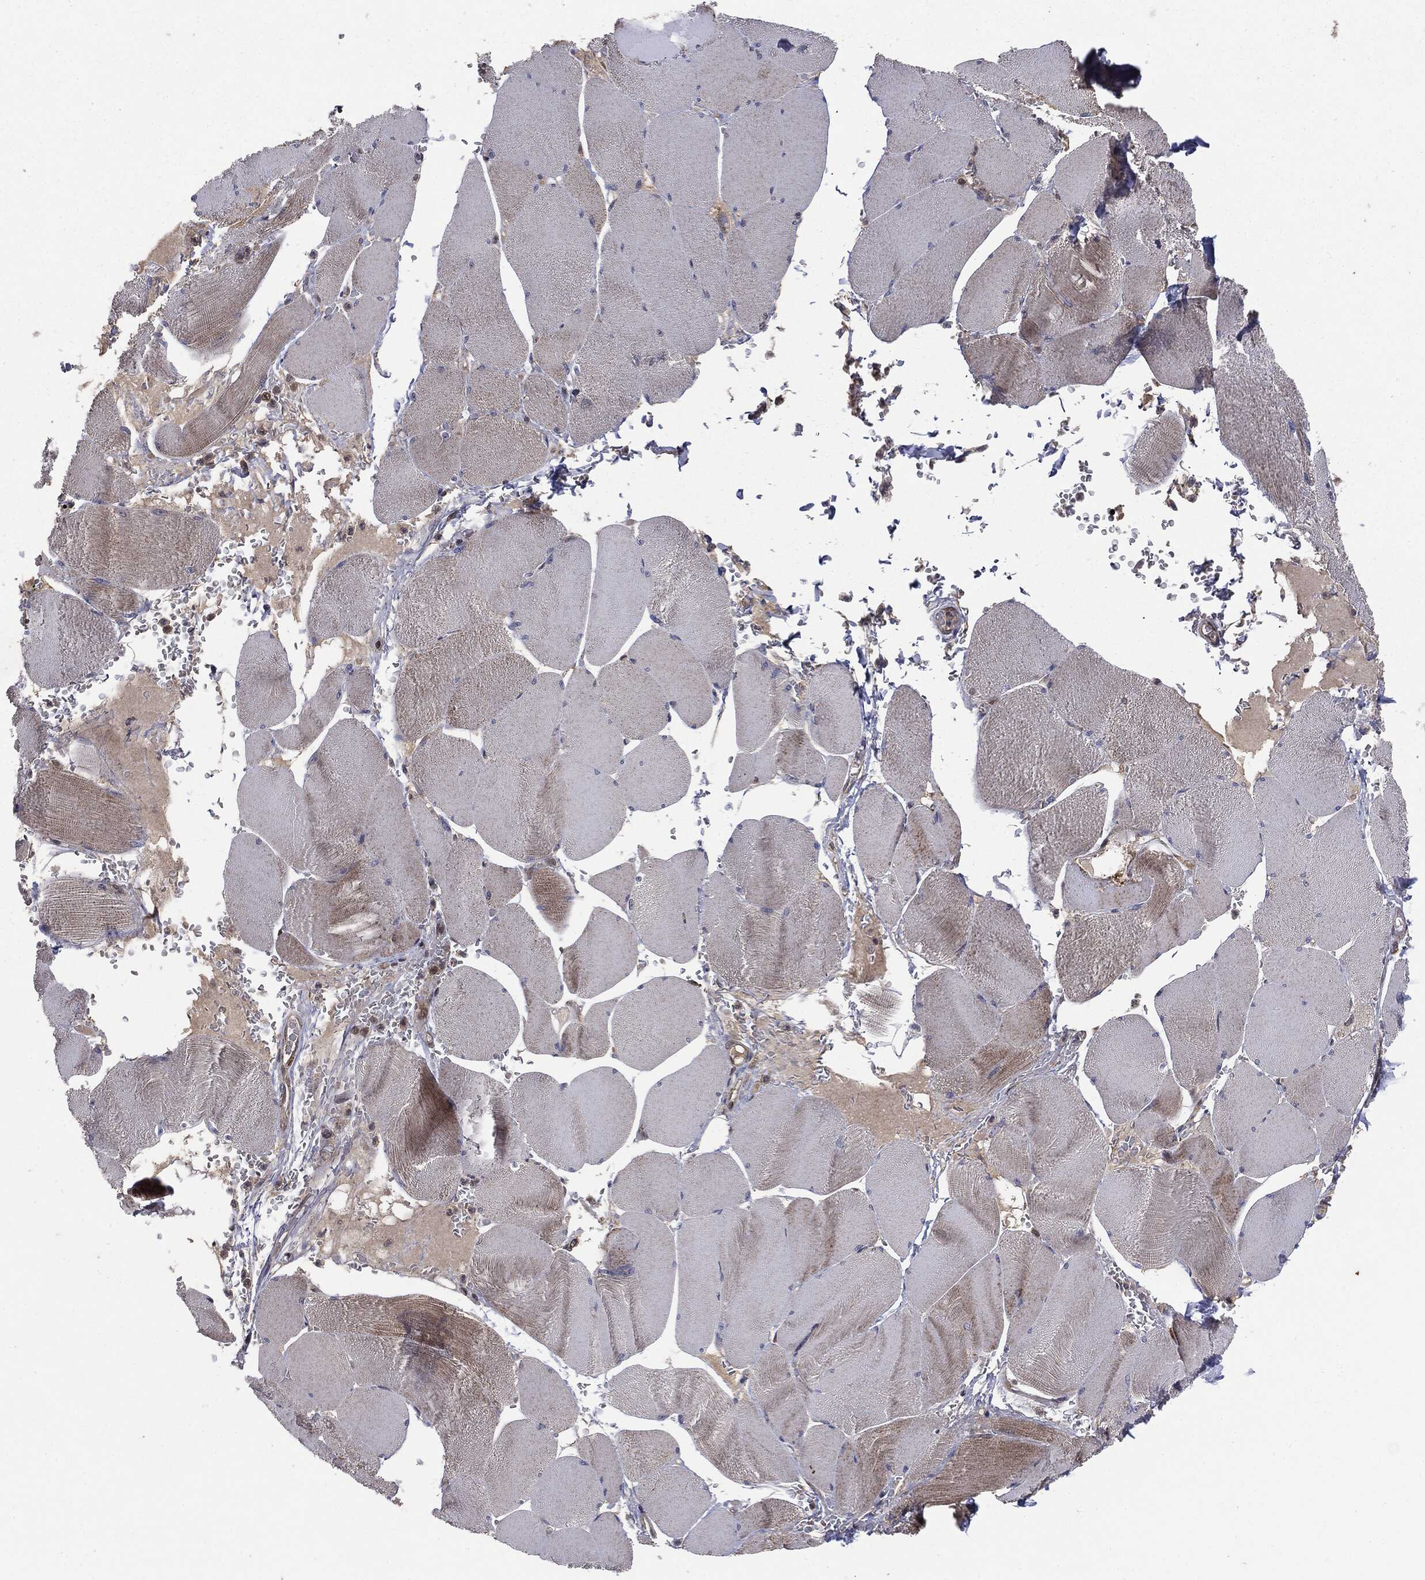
{"staining": {"intensity": "weak", "quantity": "<25%", "location": "cytoplasmic/membranous"}, "tissue": "skeletal muscle", "cell_type": "Myocytes", "image_type": "normal", "snomed": [{"axis": "morphology", "description": "Normal tissue, NOS"}, {"axis": "topography", "description": "Skeletal muscle"}], "caption": "This is a histopathology image of immunohistochemistry (IHC) staining of normal skeletal muscle, which shows no expression in myocytes. (Brightfield microscopy of DAB immunohistochemistry at high magnification).", "gene": "PTPA", "patient": {"sex": "male", "age": 56}}